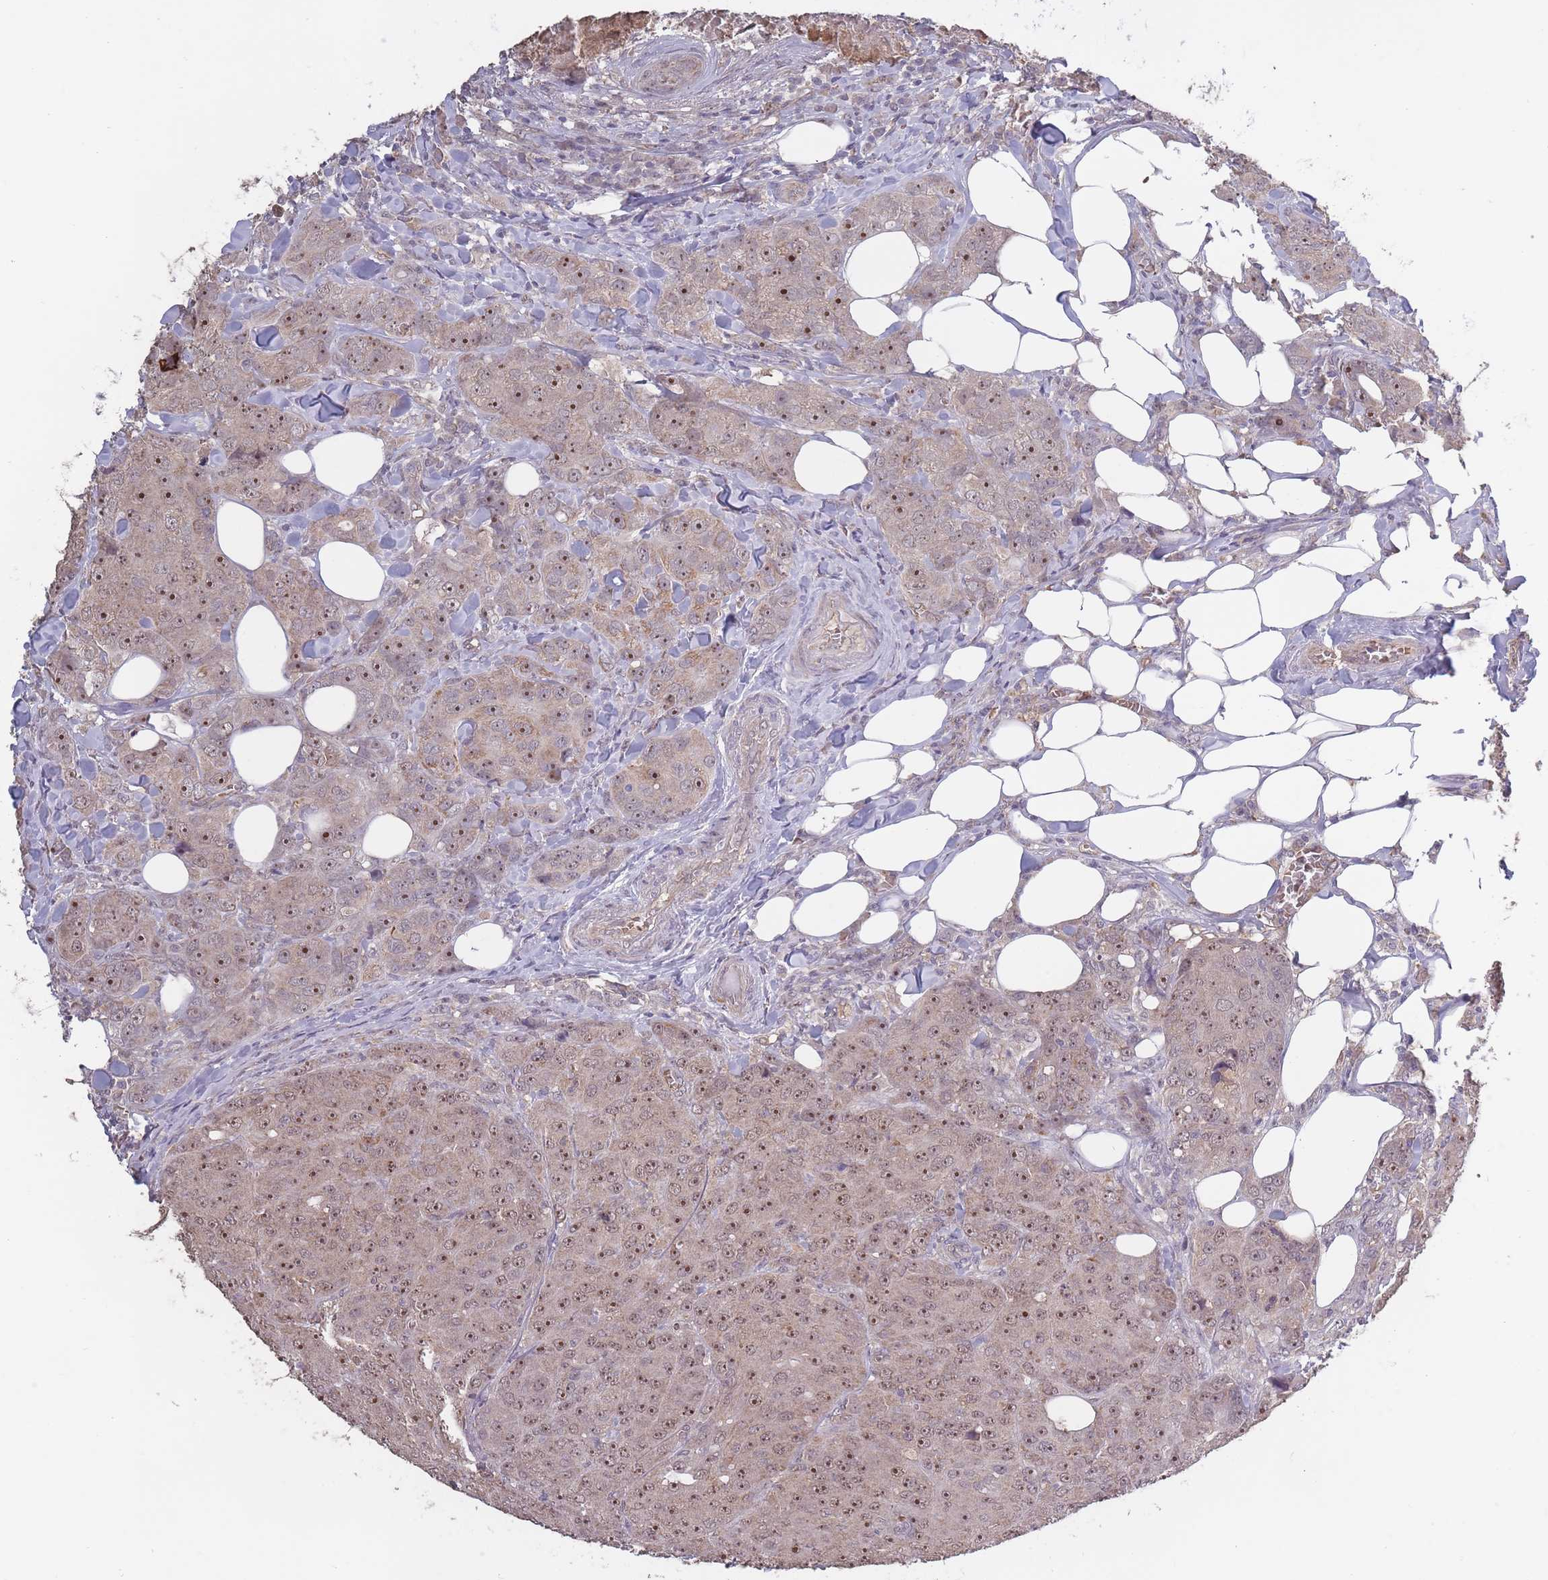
{"staining": {"intensity": "moderate", "quantity": "25%-75%", "location": "nuclear"}, "tissue": "breast cancer", "cell_type": "Tumor cells", "image_type": "cancer", "snomed": [{"axis": "morphology", "description": "Duct carcinoma"}, {"axis": "topography", "description": "Breast"}], "caption": "Human breast cancer (invasive ductal carcinoma) stained for a protein (brown) shows moderate nuclear positive expression in about 25%-75% of tumor cells.", "gene": "KIAA1755", "patient": {"sex": "female", "age": 43}}